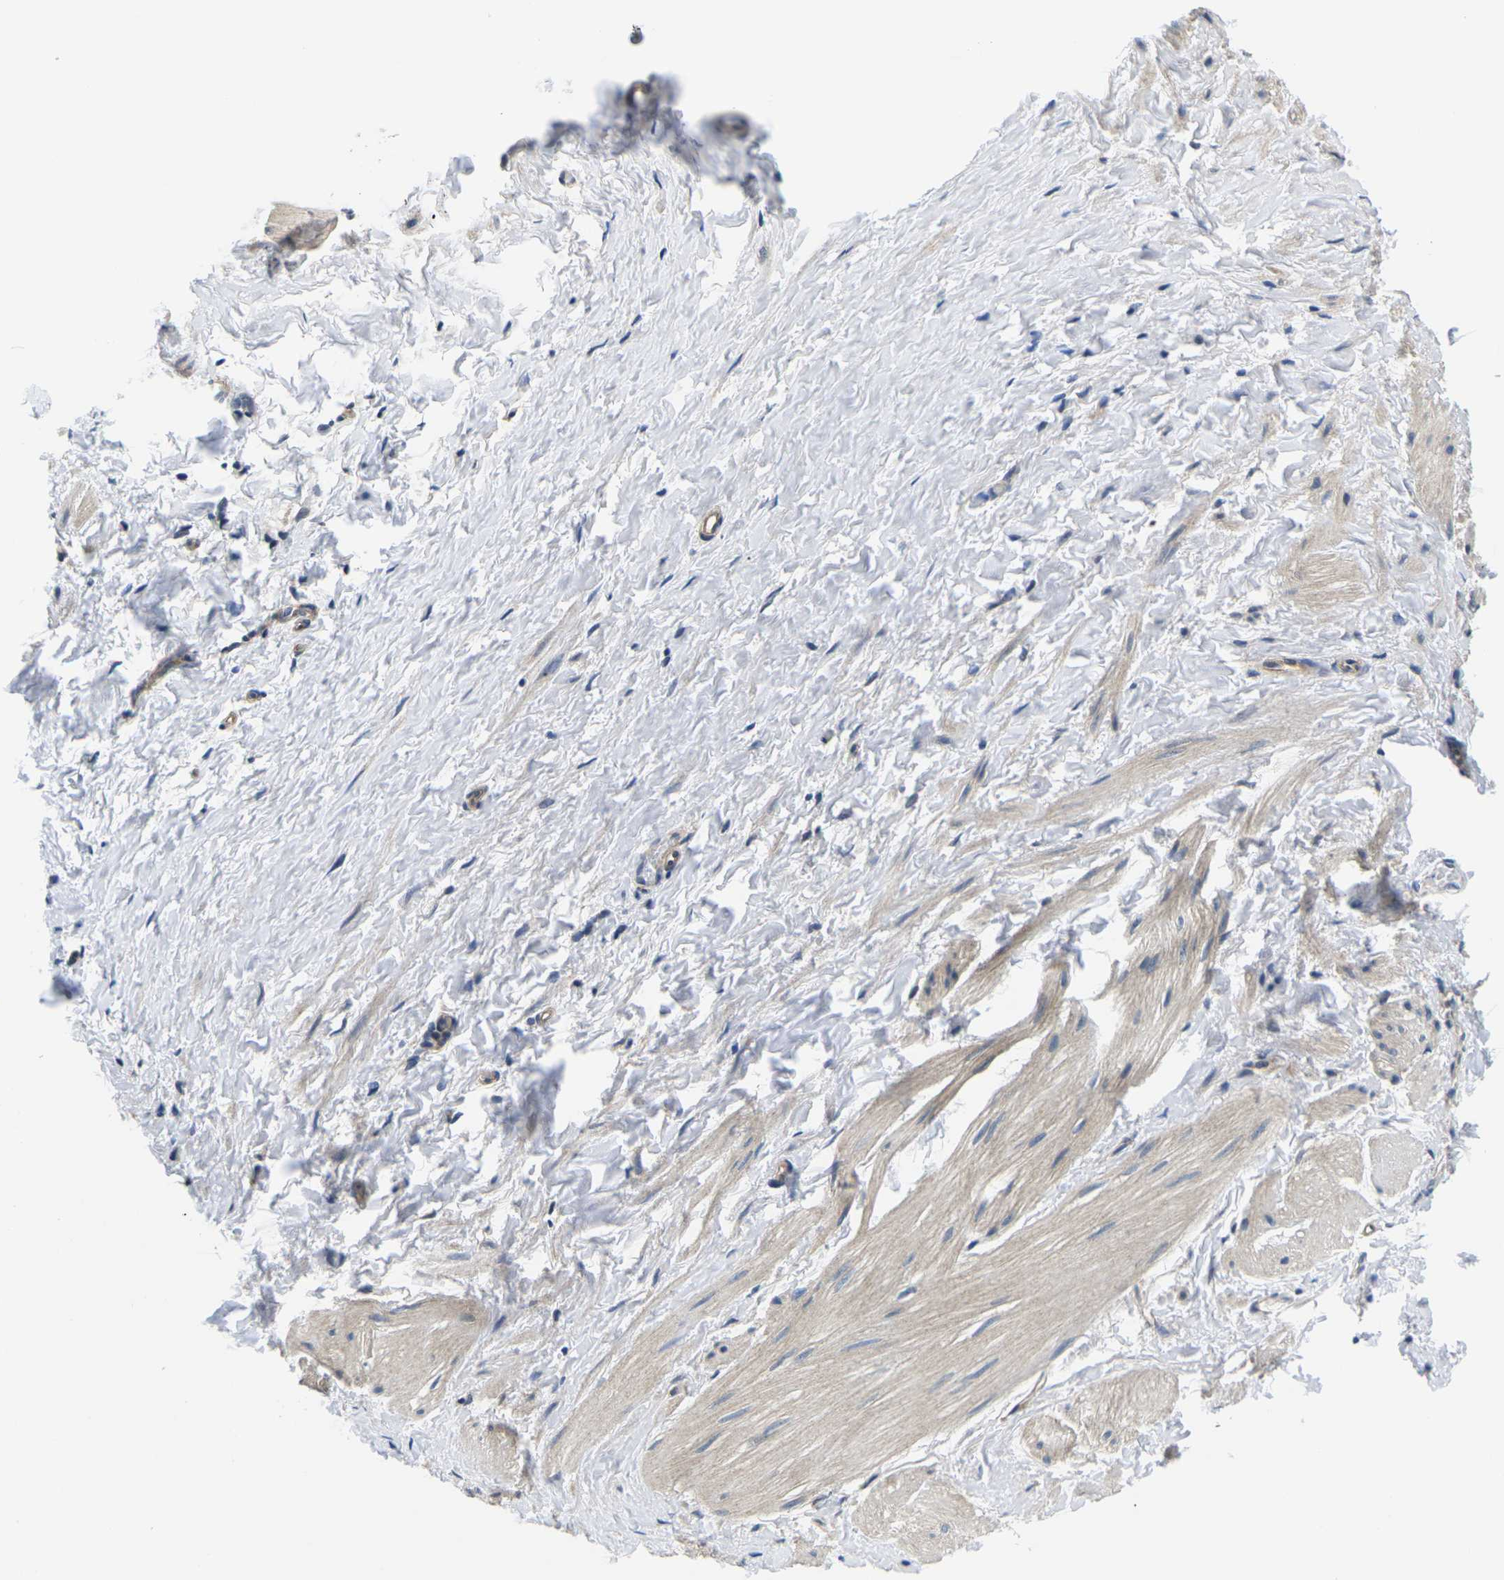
{"staining": {"intensity": "weak", "quantity": "<25%", "location": "cytoplasmic/membranous"}, "tissue": "smooth muscle", "cell_type": "Smooth muscle cells", "image_type": "normal", "snomed": [{"axis": "morphology", "description": "Normal tissue, NOS"}, {"axis": "topography", "description": "Smooth muscle"}], "caption": "Smooth muscle stained for a protein using IHC displays no positivity smooth muscle cells.", "gene": "GSK3B", "patient": {"sex": "male", "age": 16}}